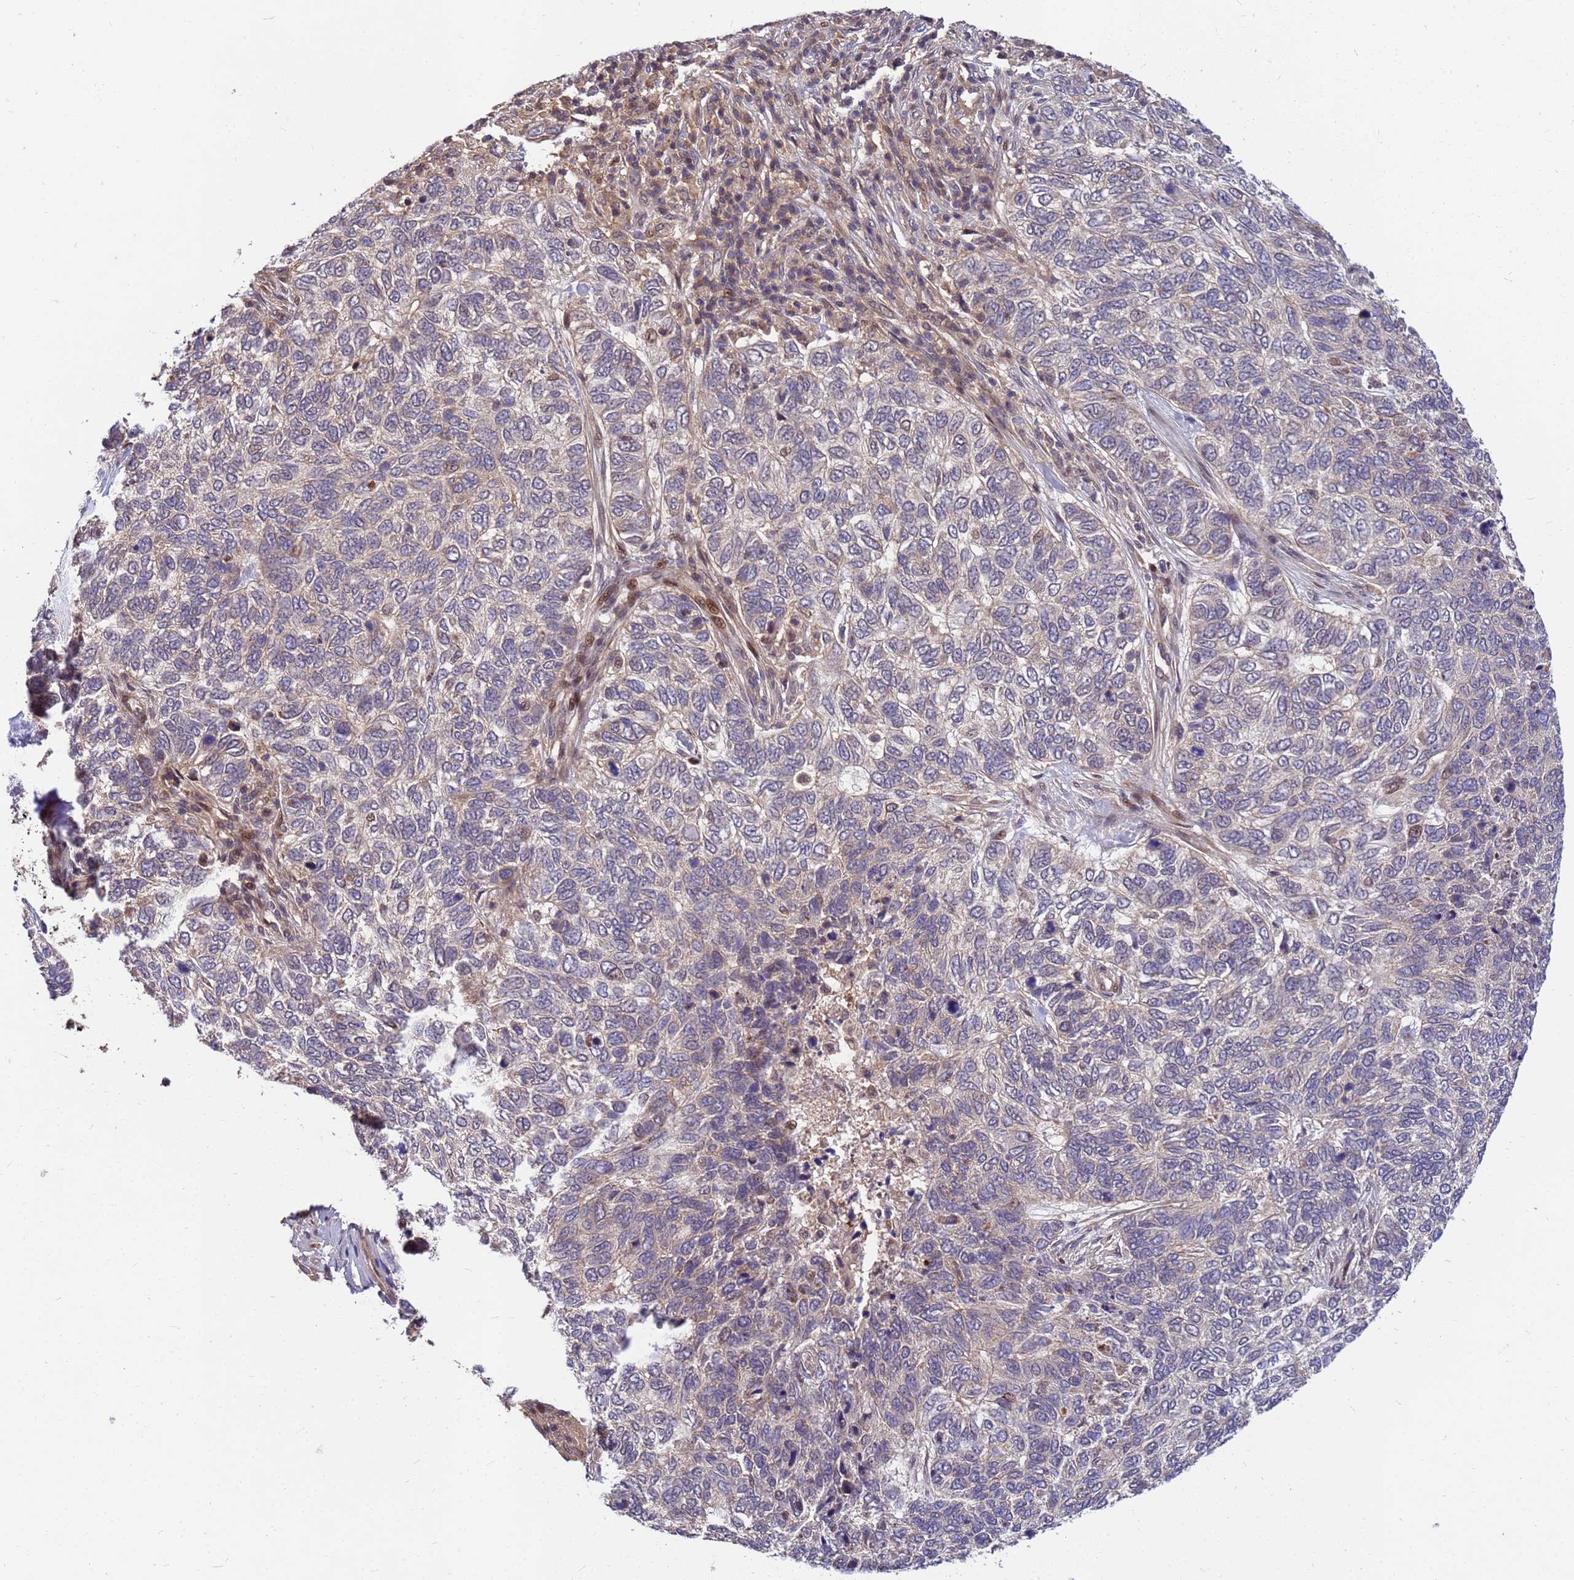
{"staining": {"intensity": "negative", "quantity": "none", "location": "none"}, "tissue": "skin cancer", "cell_type": "Tumor cells", "image_type": "cancer", "snomed": [{"axis": "morphology", "description": "Basal cell carcinoma"}, {"axis": "topography", "description": "Skin"}], "caption": "DAB immunohistochemical staining of human basal cell carcinoma (skin) reveals no significant staining in tumor cells.", "gene": "DUS4L", "patient": {"sex": "female", "age": 65}}